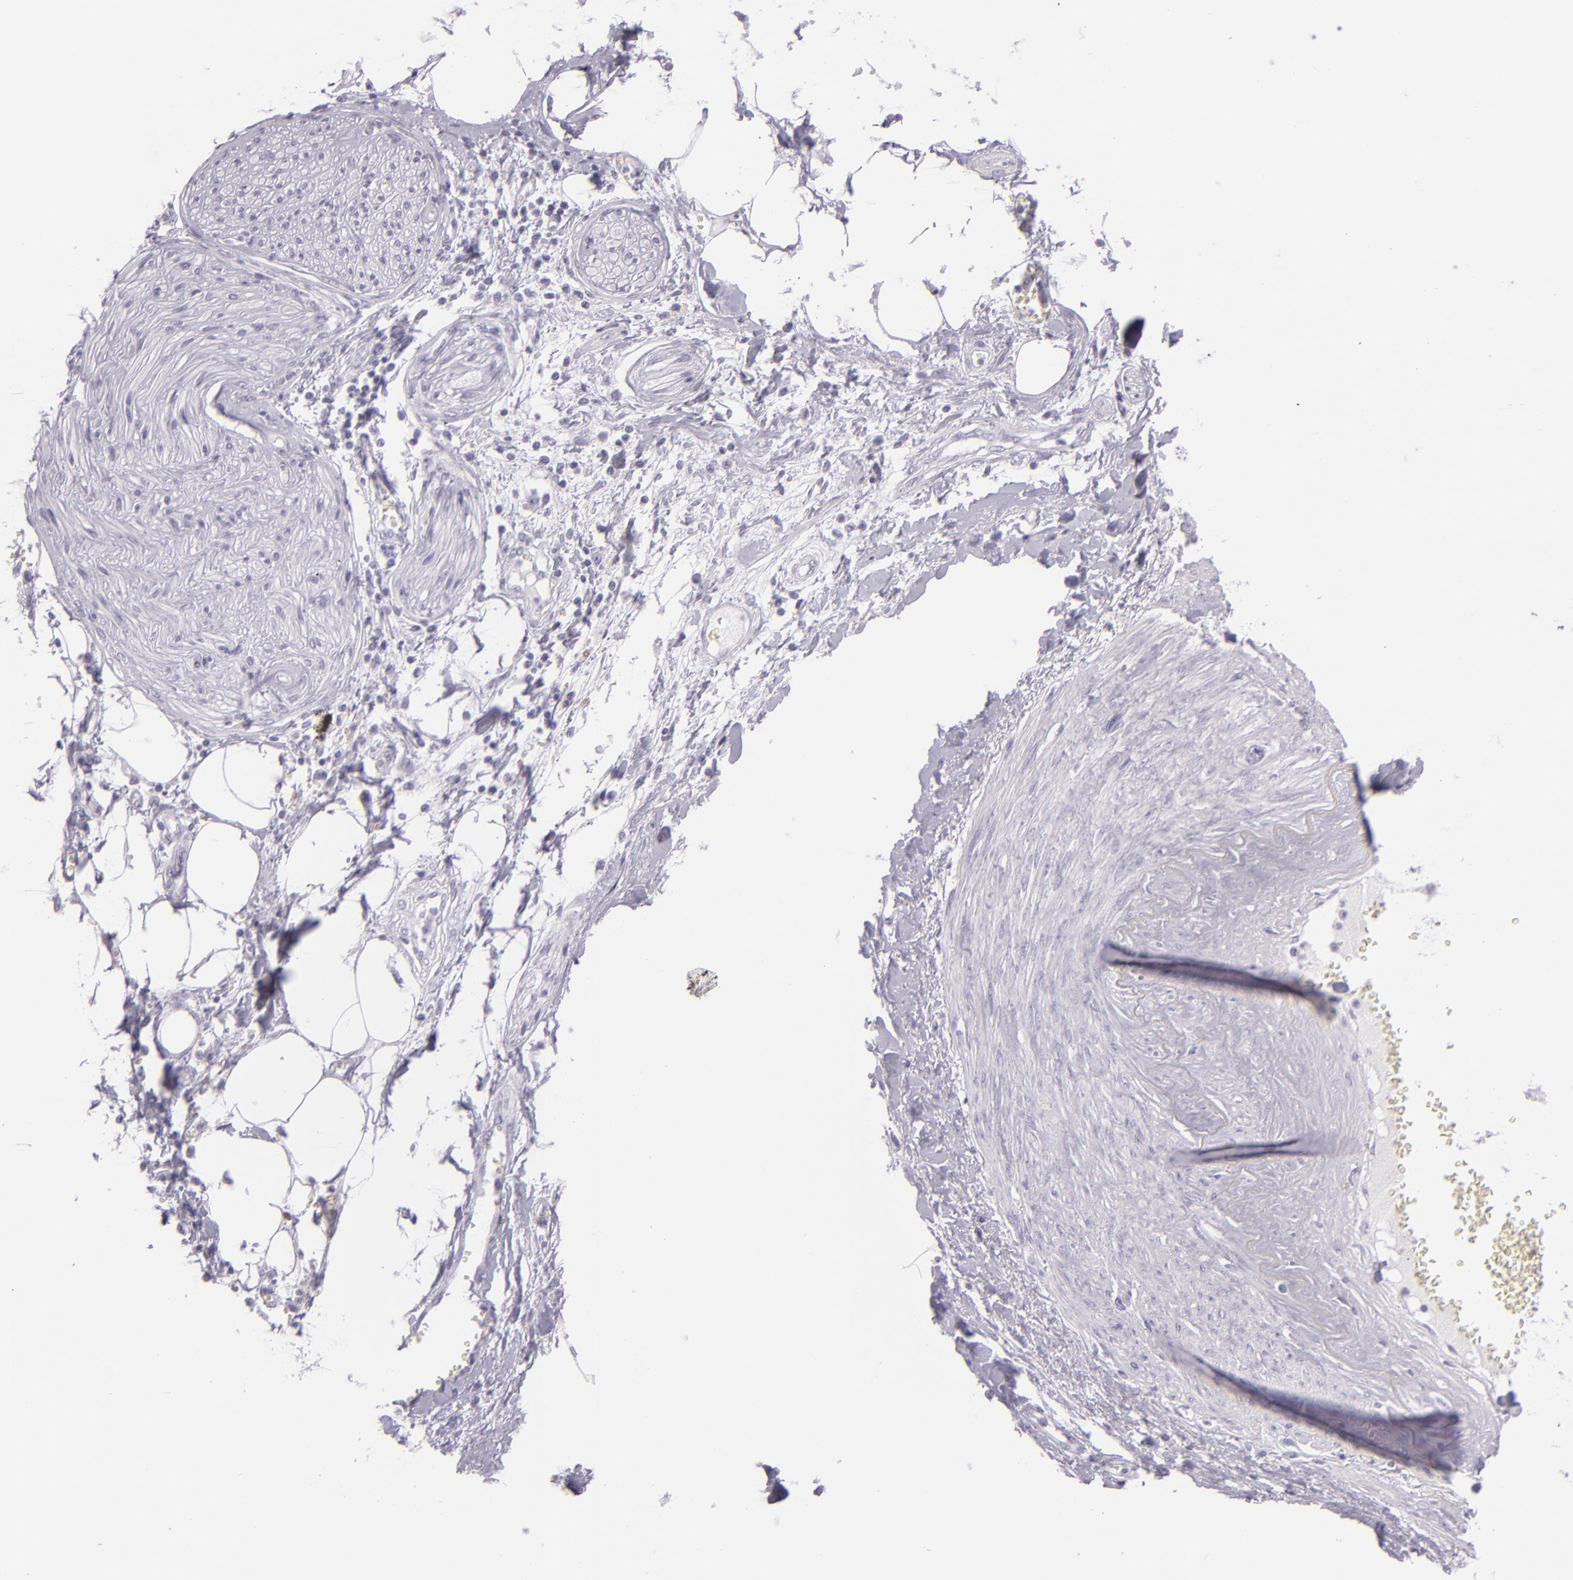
{"staining": {"intensity": "negative", "quantity": "none", "location": "none"}, "tissue": "pancreatic cancer", "cell_type": "Tumor cells", "image_type": "cancer", "snomed": [{"axis": "morphology", "description": "Adenocarcinoma, NOS"}, {"axis": "topography", "description": "Pancreas"}], "caption": "Immunohistochemical staining of human pancreatic adenocarcinoma demonstrates no significant positivity in tumor cells. The staining is performed using DAB (3,3'-diaminobenzidine) brown chromogen with nuclei counter-stained in using hematoxylin.", "gene": "MUC6", "patient": {"sex": "female", "age": 70}}